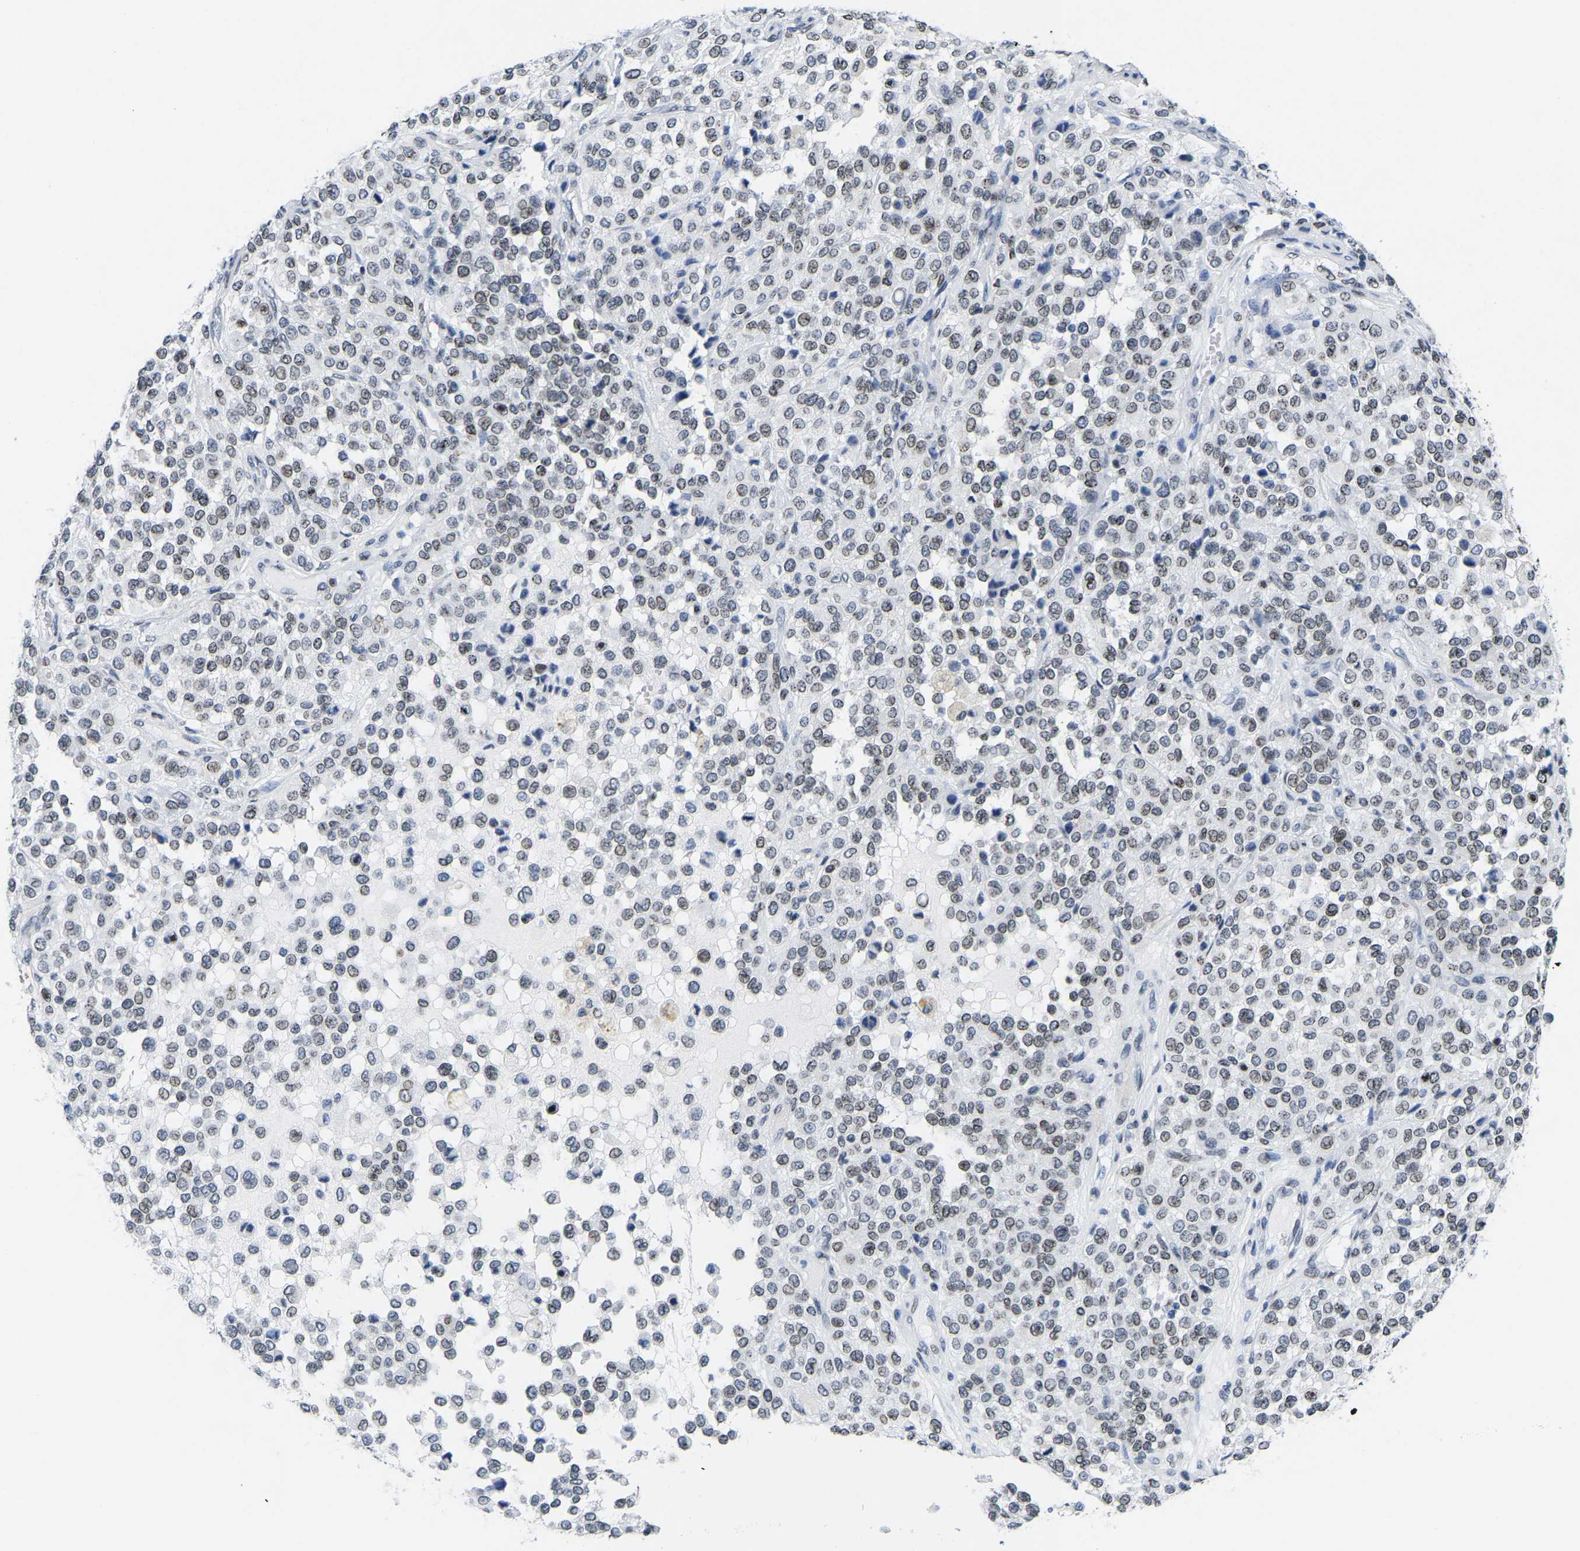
{"staining": {"intensity": "weak", "quantity": ">75%", "location": "cytoplasmic/membranous,nuclear"}, "tissue": "melanoma", "cell_type": "Tumor cells", "image_type": "cancer", "snomed": [{"axis": "morphology", "description": "Malignant melanoma, Metastatic site"}, {"axis": "topography", "description": "Pancreas"}], "caption": "Brown immunohistochemical staining in melanoma reveals weak cytoplasmic/membranous and nuclear positivity in approximately >75% of tumor cells.", "gene": "UPK3A", "patient": {"sex": "female", "age": 30}}